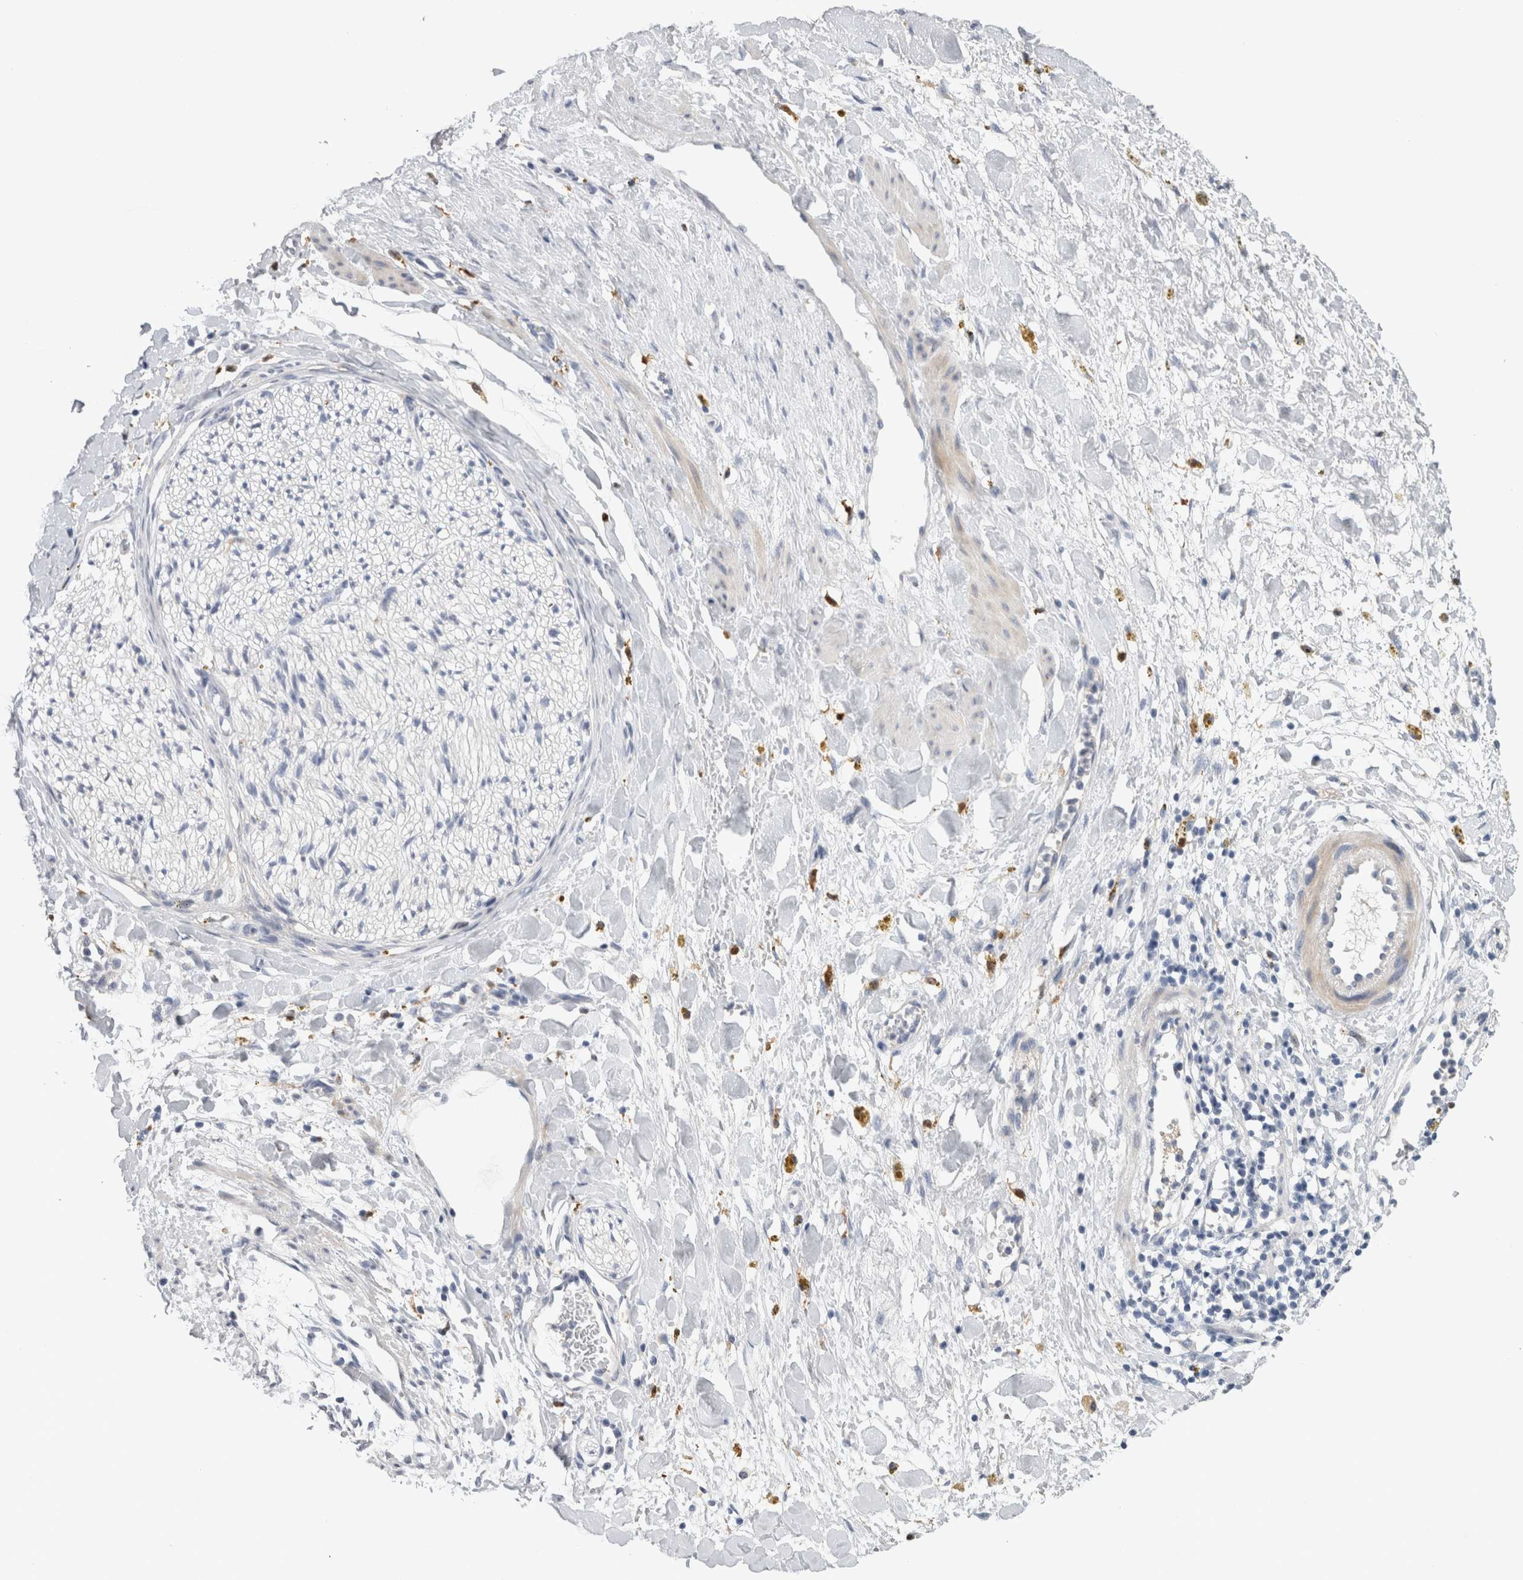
{"staining": {"intensity": "negative", "quantity": "none", "location": "none"}, "tissue": "adipose tissue", "cell_type": "Adipocytes", "image_type": "normal", "snomed": [{"axis": "morphology", "description": "Normal tissue, NOS"}, {"axis": "topography", "description": "Kidney"}, {"axis": "topography", "description": "Peripheral nerve tissue"}], "caption": "Human adipose tissue stained for a protein using immunohistochemistry (IHC) demonstrates no staining in adipocytes.", "gene": "SLC20A2", "patient": {"sex": "male", "age": 7}}